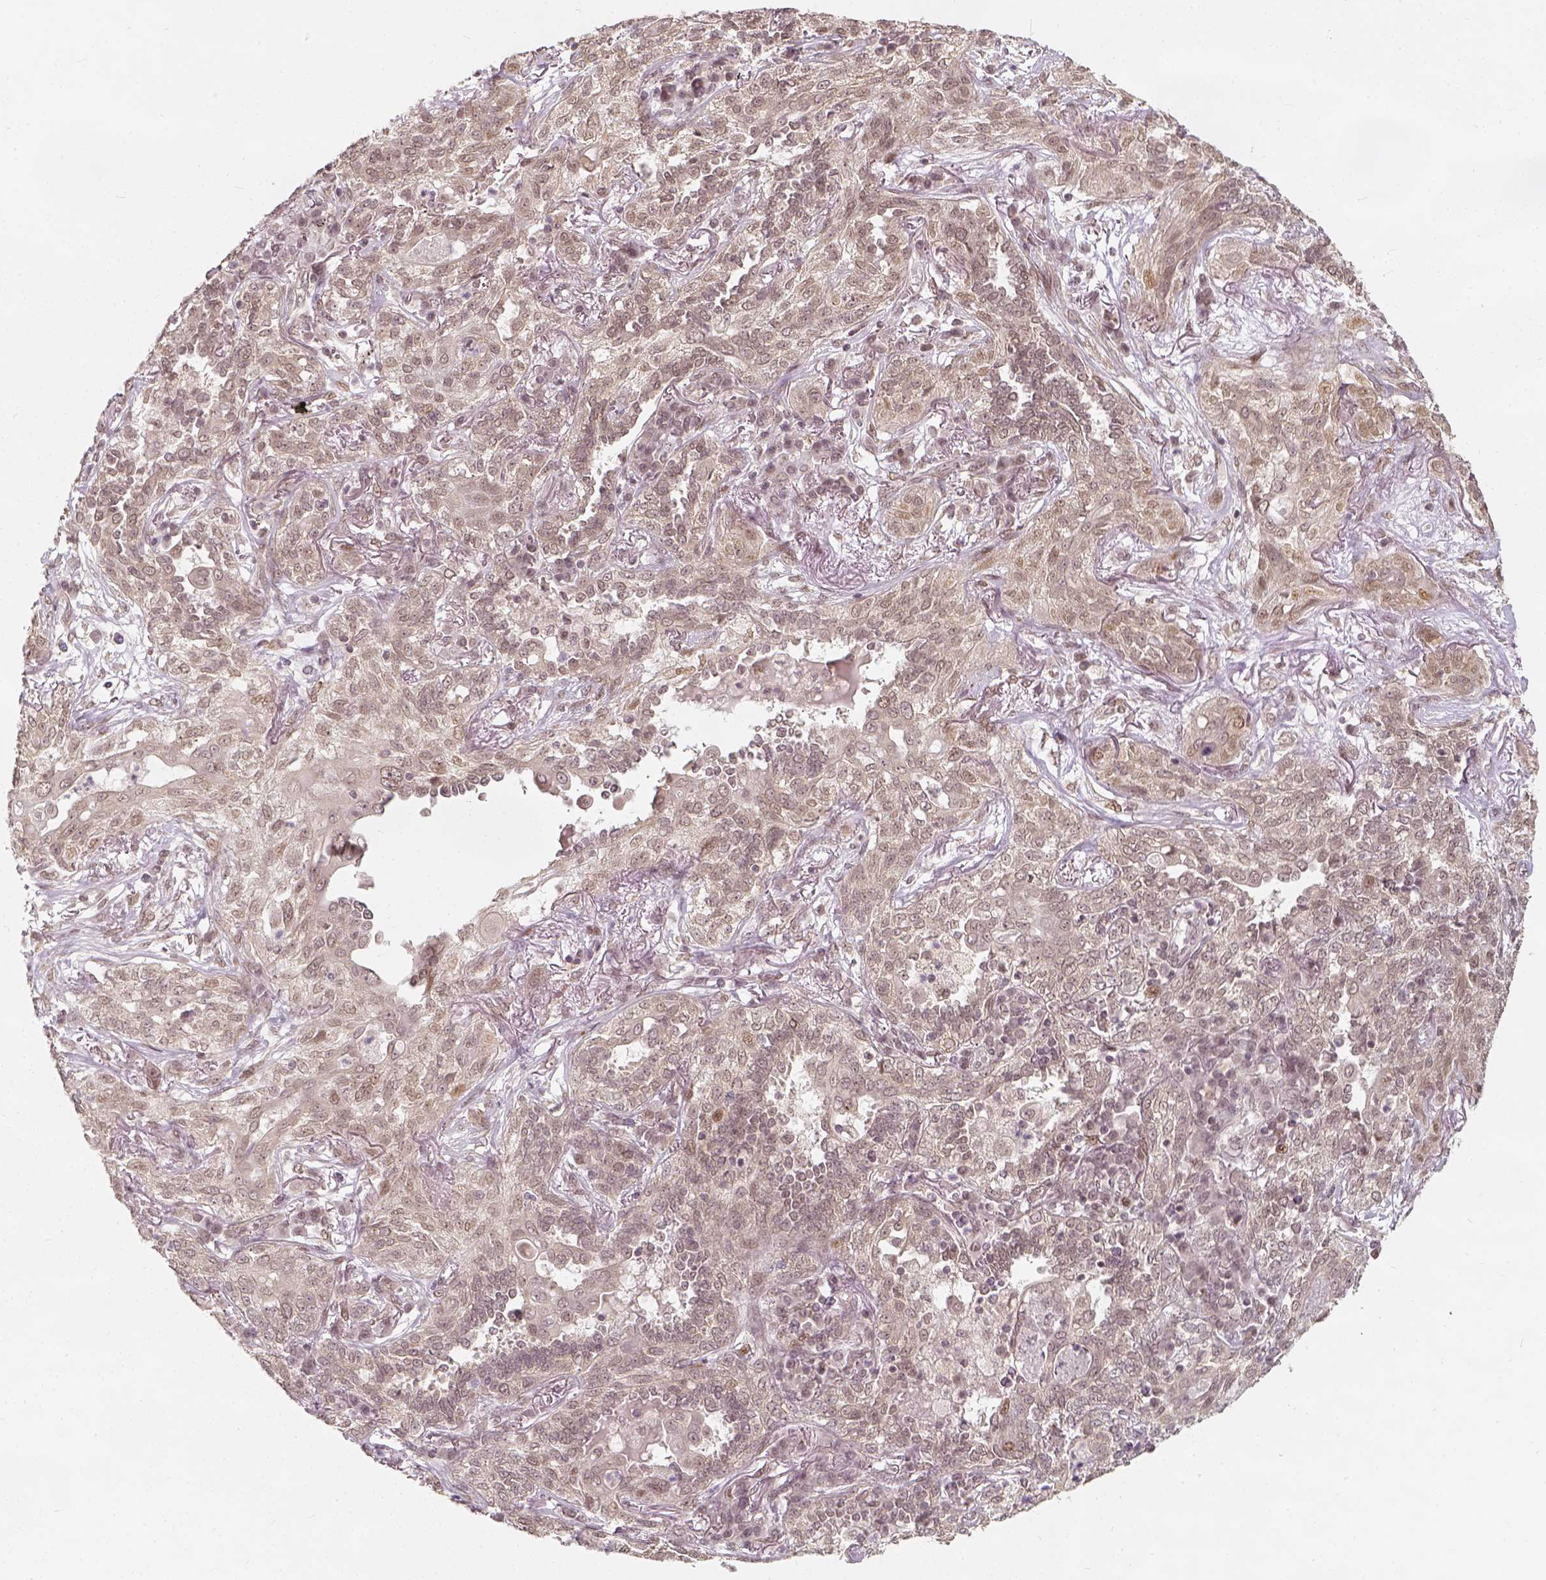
{"staining": {"intensity": "weak", "quantity": ">75%", "location": "cytoplasmic/membranous,nuclear"}, "tissue": "lung cancer", "cell_type": "Tumor cells", "image_type": "cancer", "snomed": [{"axis": "morphology", "description": "Squamous cell carcinoma, NOS"}, {"axis": "topography", "description": "Lung"}], "caption": "Lung cancer tissue reveals weak cytoplasmic/membranous and nuclear positivity in approximately >75% of tumor cells, visualized by immunohistochemistry.", "gene": "ZMAT3", "patient": {"sex": "female", "age": 70}}